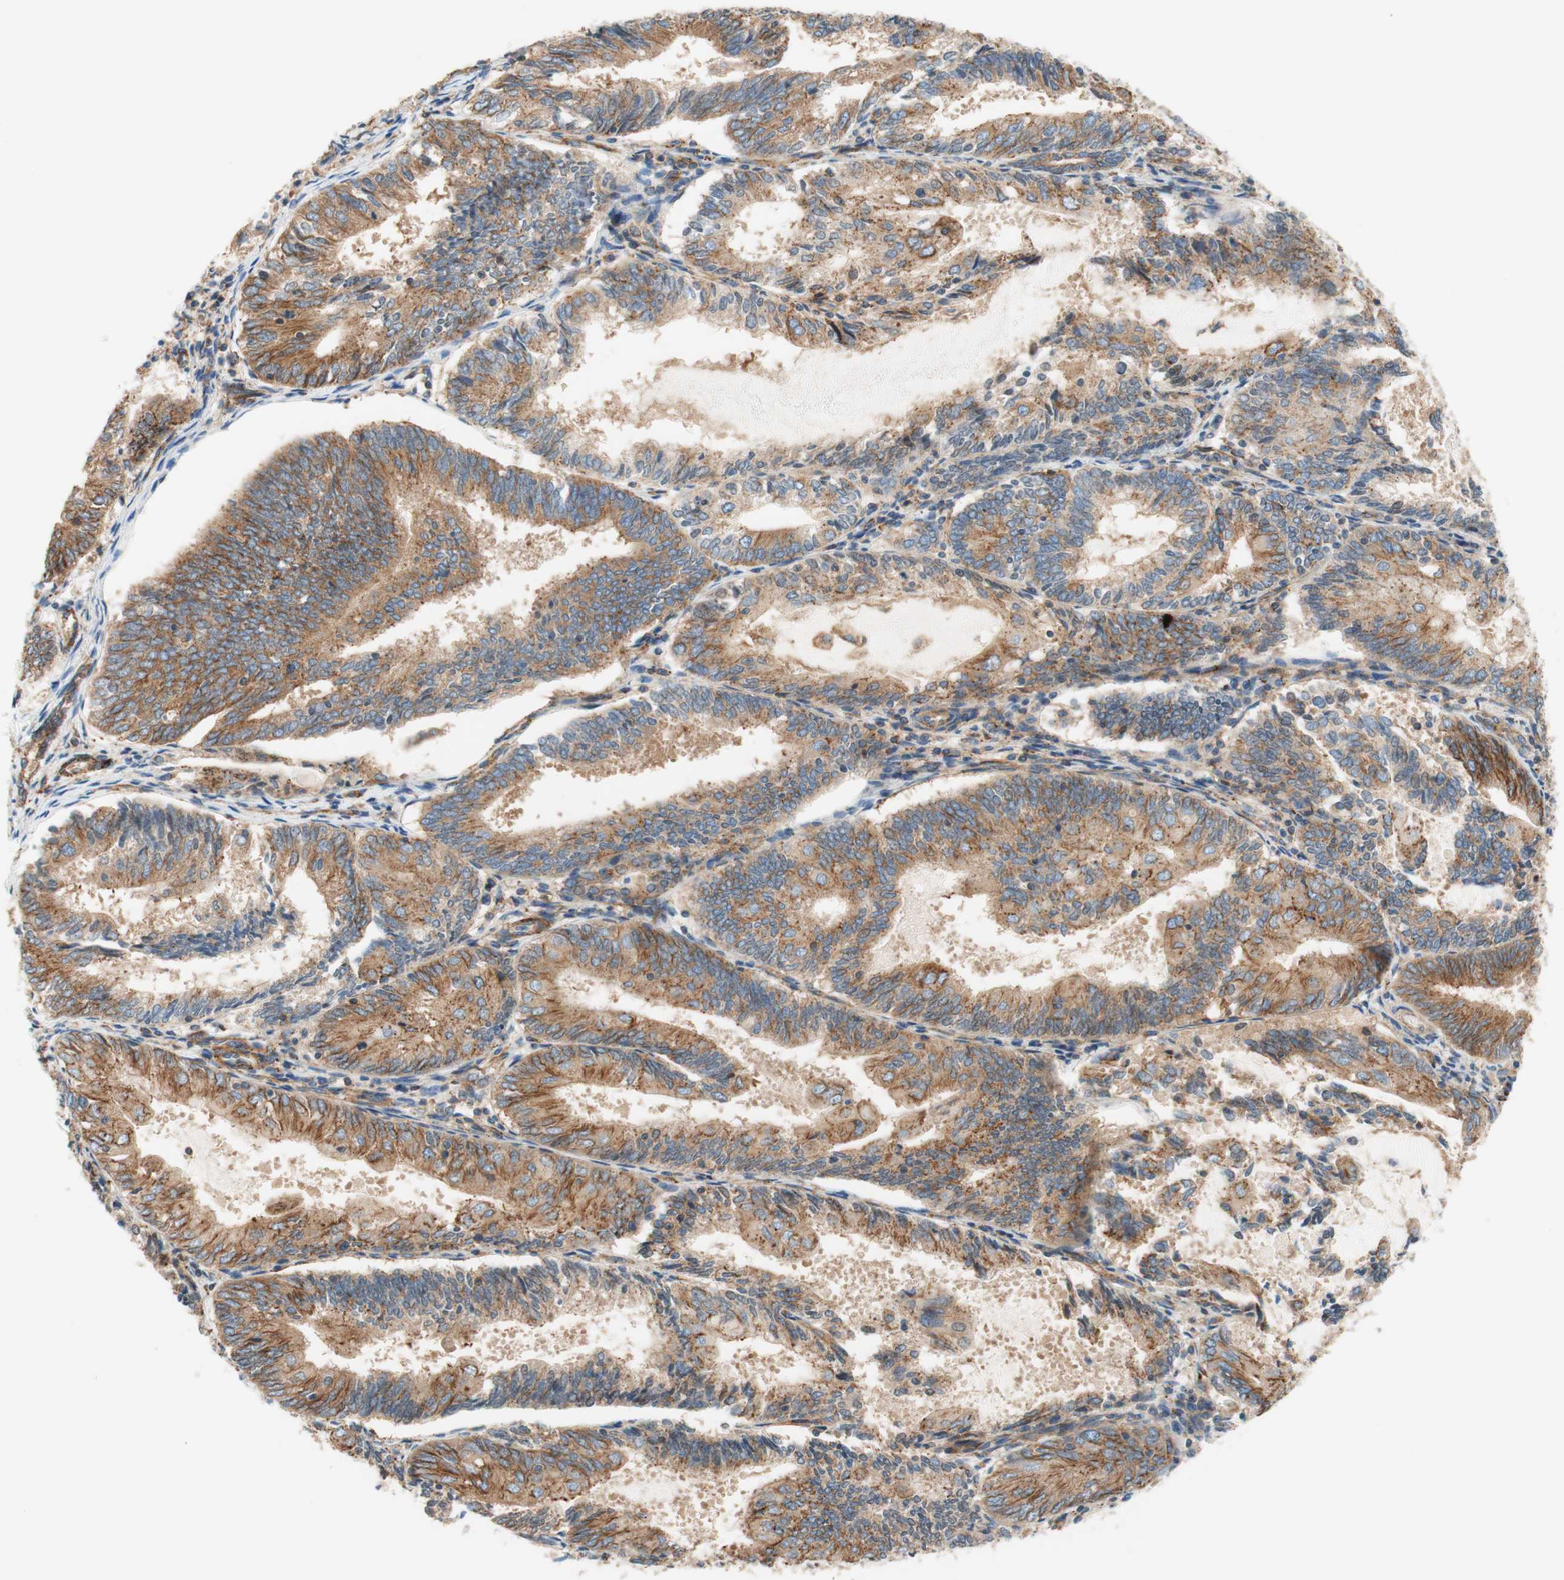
{"staining": {"intensity": "moderate", "quantity": ">75%", "location": "cytoplasmic/membranous"}, "tissue": "endometrial cancer", "cell_type": "Tumor cells", "image_type": "cancer", "snomed": [{"axis": "morphology", "description": "Adenocarcinoma, NOS"}, {"axis": "topography", "description": "Endometrium"}], "caption": "Endometrial cancer (adenocarcinoma) stained for a protein exhibits moderate cytoplasmic/membranous positivity in tumor cells.", "gene": "VPS26A", "patient": {"sex": "female", "age": 81}}